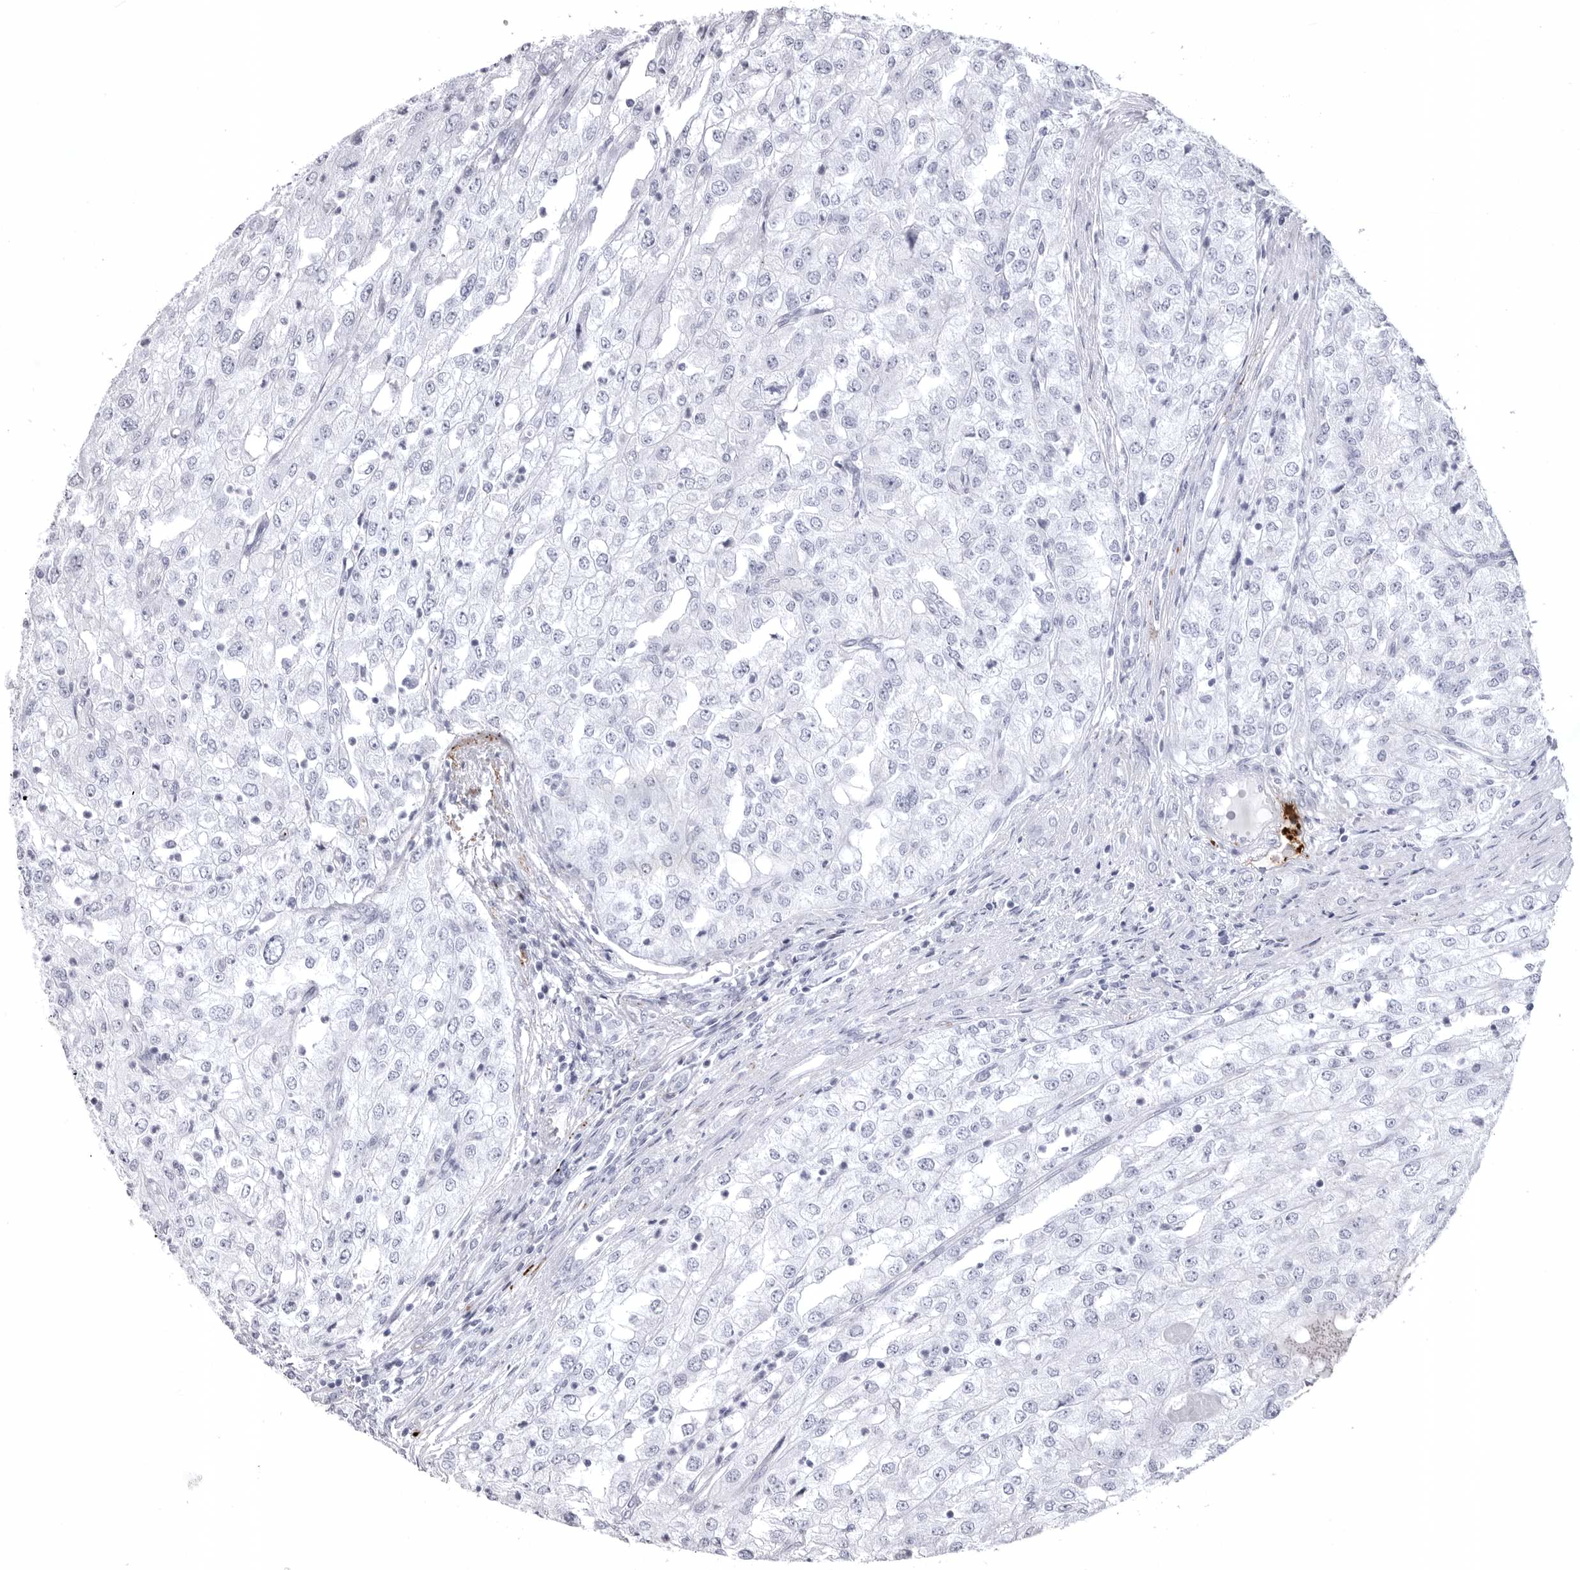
{"staining": {"intensity": "negative", "quantity": "none", "location": "none"}, "tissue": "renal cancer", "cell_type": "Tumor cells", "image_type": "cancer", "snomed": [{"axis": "morphology", "description": "Adenocarcinoma, NOS"}, {"axis": "topography", "description": "Kidney"}], "caption": "This micrograph is of renal cancer stained with IHC to label a protein in brown with the nuclei are counter-stained blue. There is no staining in tumor cells.", "gene": "COL26A1", "patient": {"sex": "female", "age": 54}}